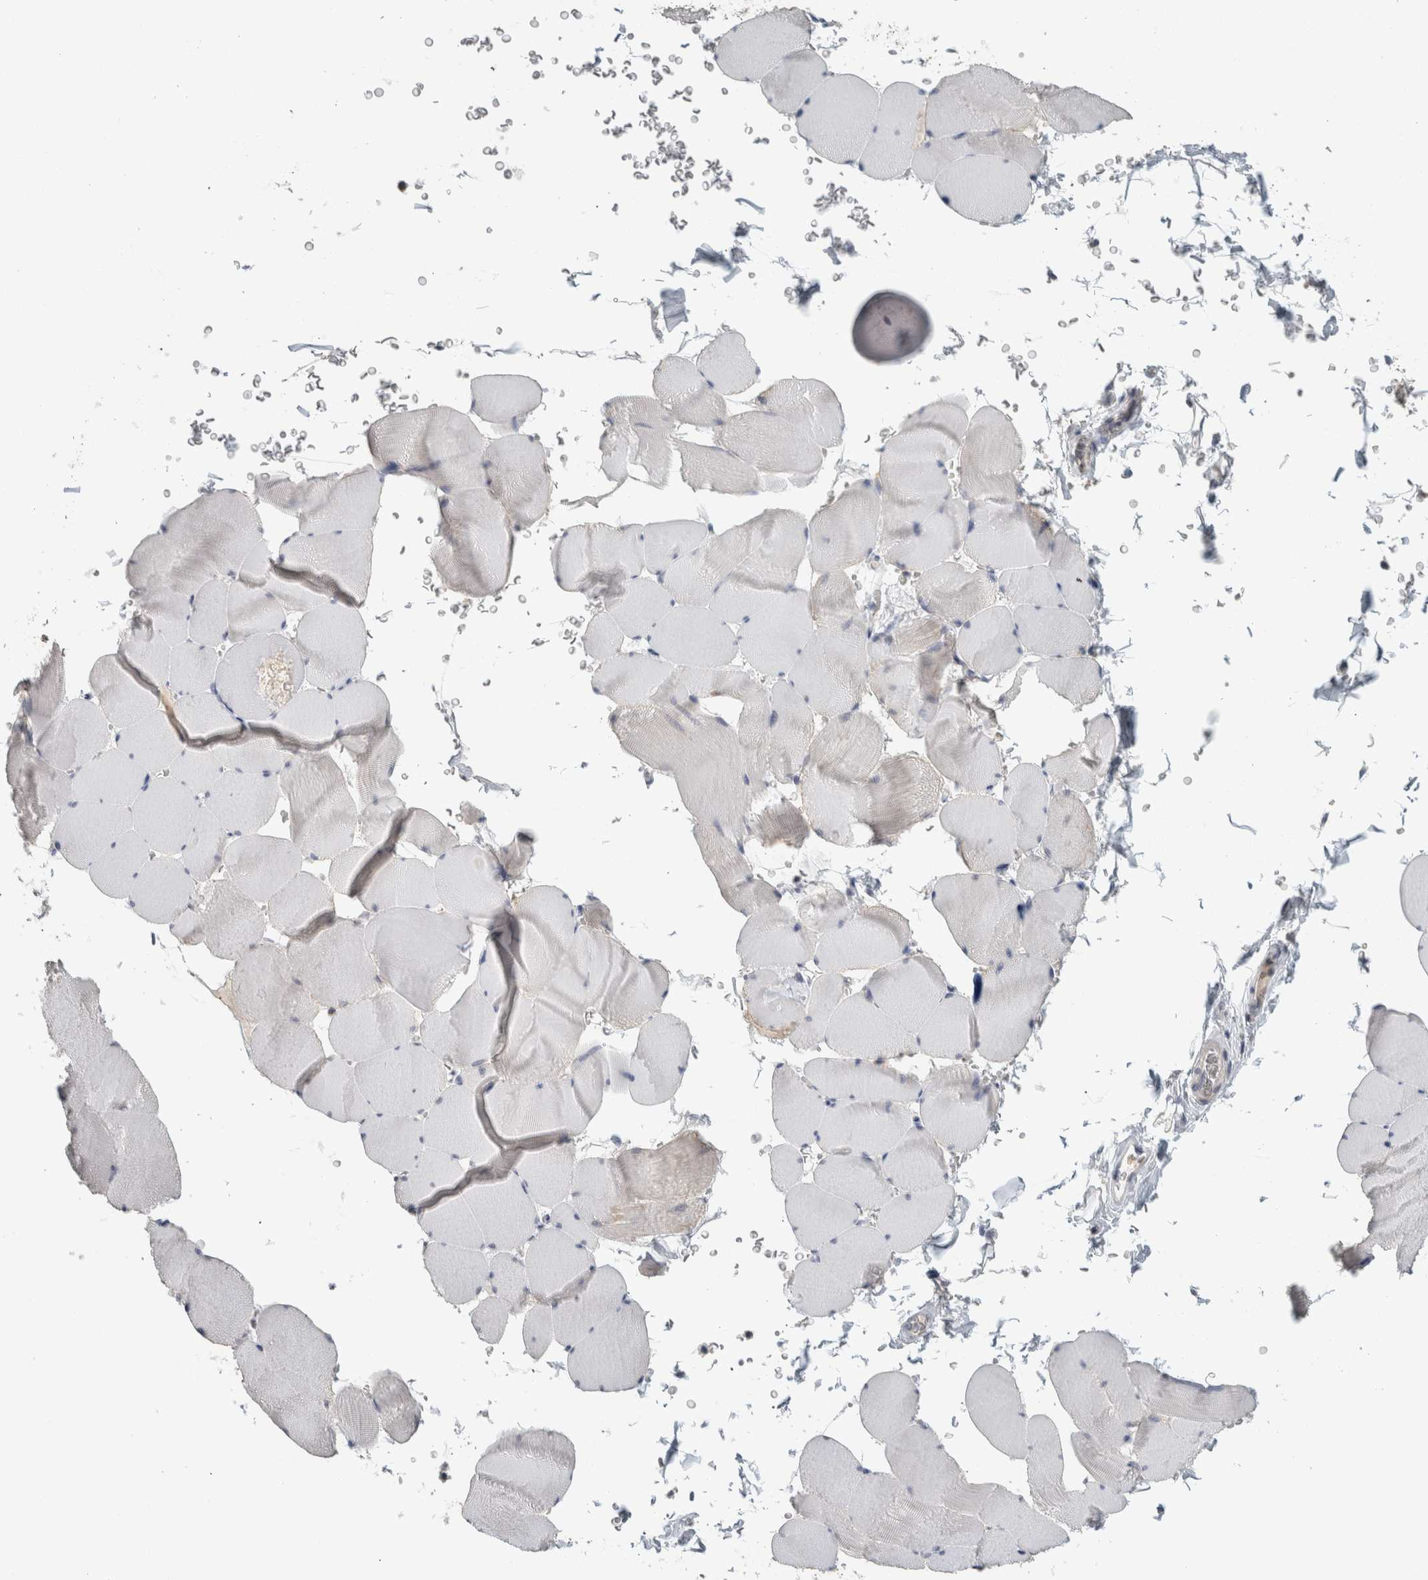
{"staining": {"intensity": "negative", "quantity": "none", "location": "none"}, "tissue": "skeletal muscle", "cell_type": "Myocytes", "image_type": "normal", "snomed": [{"axis": "morphology", "description": "Normal tissue, NOS"}, {"axis": "topography", "description": "Skeletal muscle"}], "caption": "Myocytes show no significant expression in normal skeletal muscle.", "gene": "SCIN", "patient": {"sex": "male", "age": 62}}